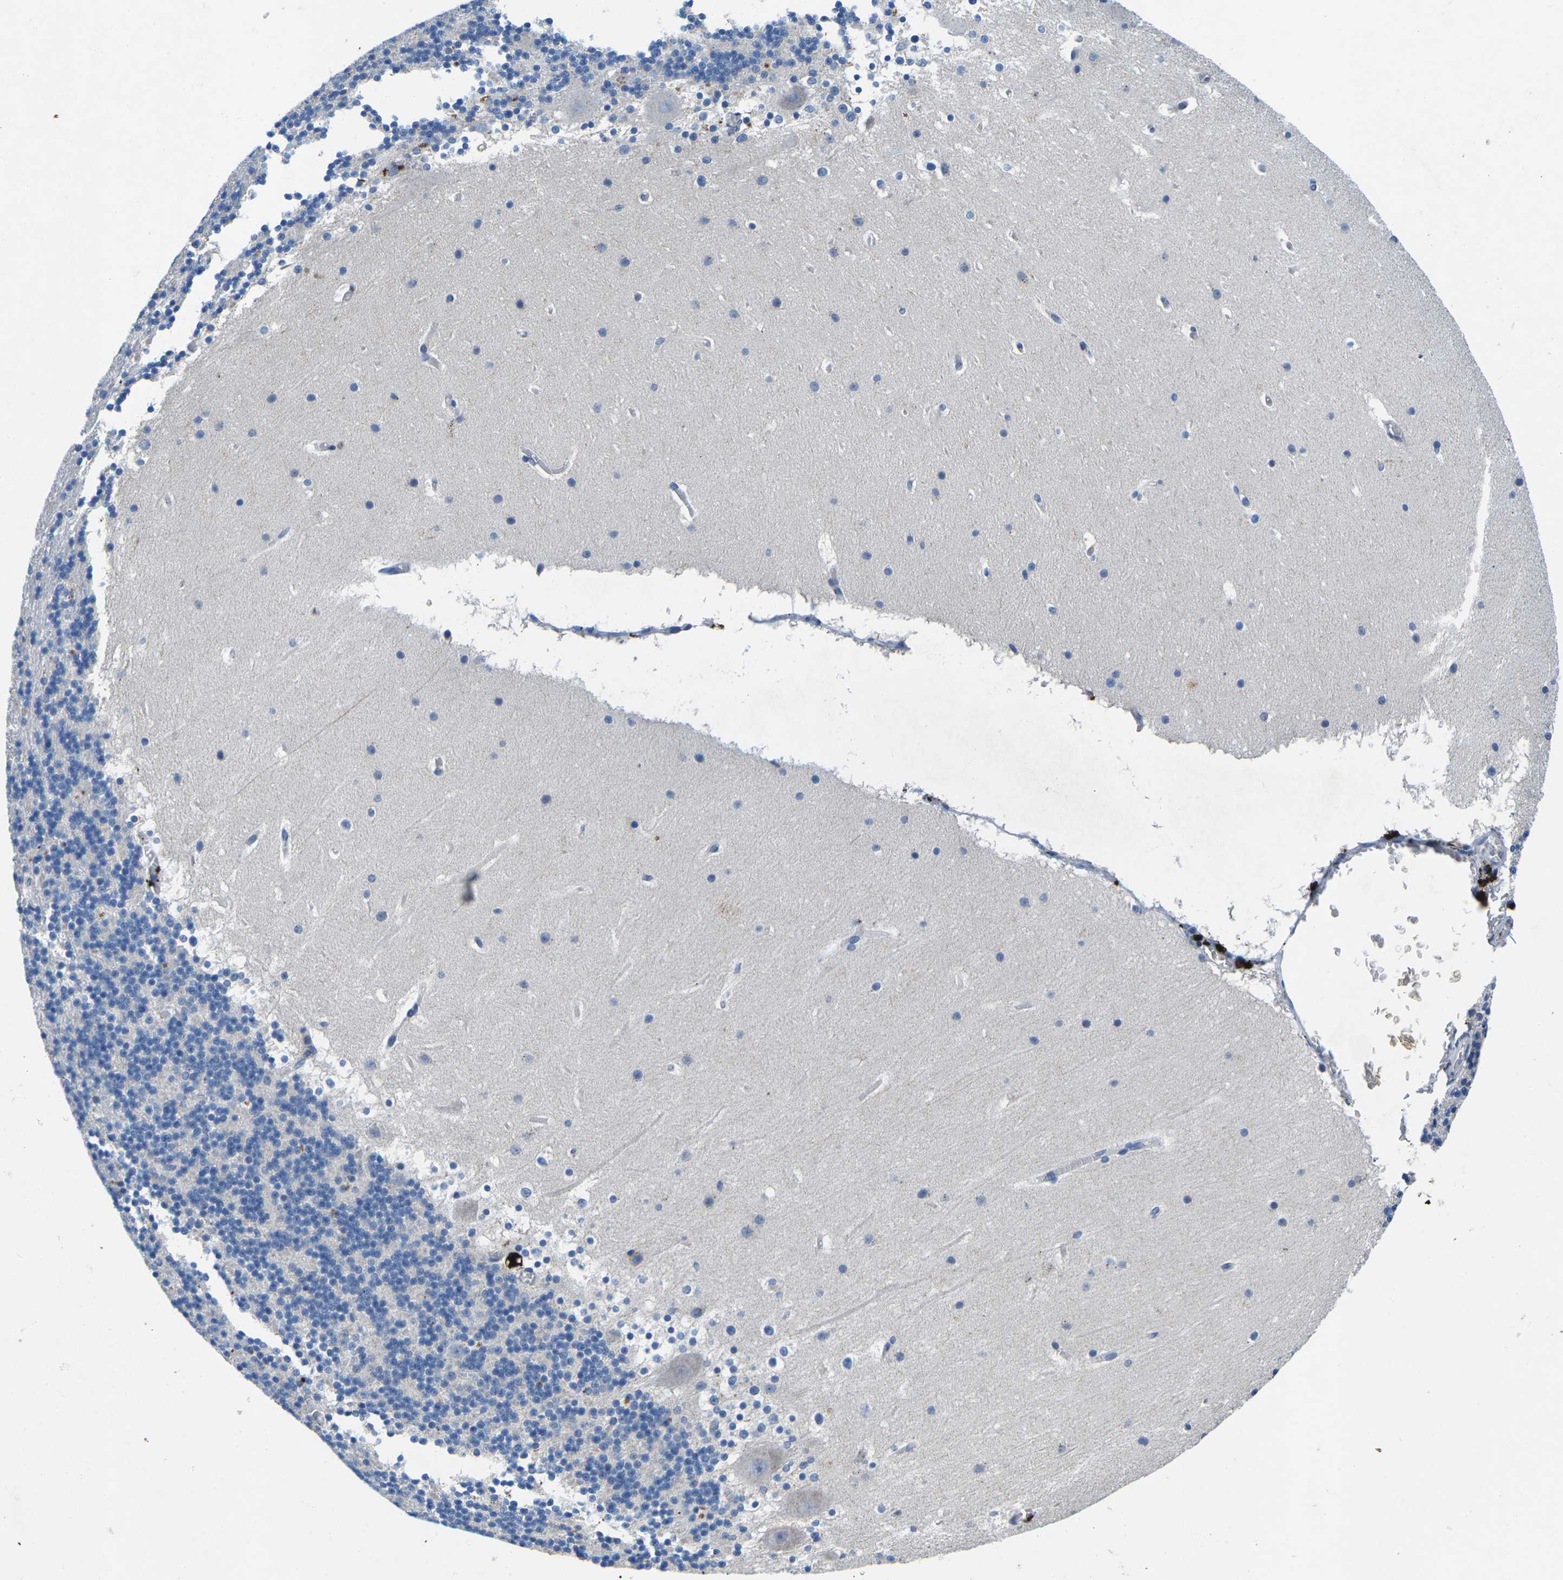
{"staining": {"intensity": "negative", "quantity": "none", "location": "none"}, "tissue": "cerebellum", "cell_type": "Cells in granular layer", "image_type": "normal", "snomed": [{"axis": "morphology", "description": "Normal tissue, NOS"}, {"axis": "topography", "description": "Cerebellum"}], "caption": "Image shows no protein staining in cells in granular layer of normal cerebellum. Brightfield microscopy of IHC stained with DAB (brown) and hematoxylin (blue), captured at high magnification.", "gene": "PDCD6IP", "patient": {"sex": "male", "age": 45}}